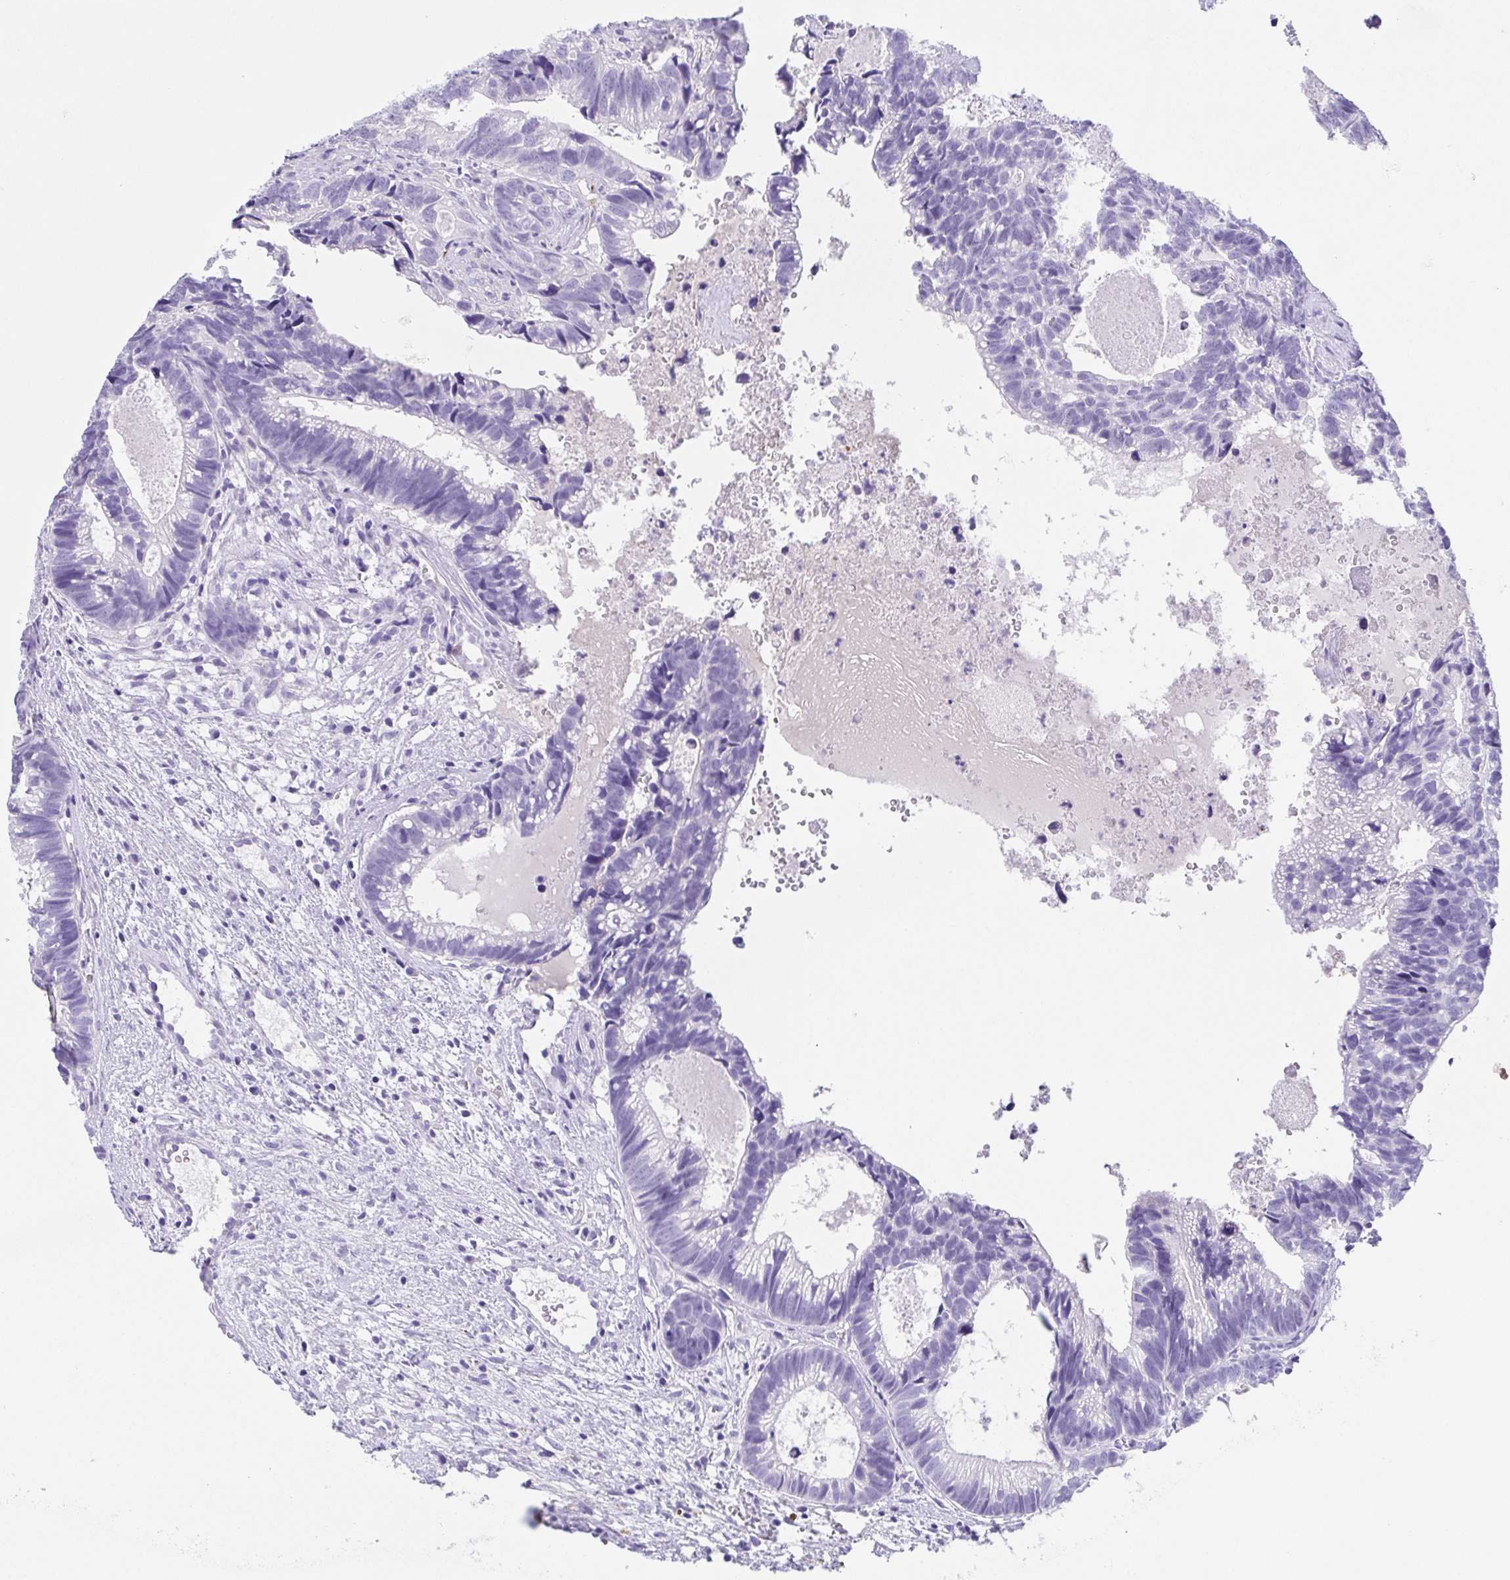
{"staining": {"intensity": "negative", "quantity": "none", "location": "none"}, "tissue": "head and neck cancer", "cell_type": "Tumor cells", "image_type": "cancer", "snomed": [{"axis": "morphology", "description": "Adenocarcinoma, NOS"}, {"axis": "topography", "description": "Head-Neck"}], "caption": "Head and neck cancer (adenocarcinoma) was stained to show a protein in brown. There is no significant positivity in tumor cells. (Brightfield microscopy of DAB (3,3'-diaminobenzidine) immunohistochemistry at high magnification).", "gene": "SPATA4", "patient": {"sex": "male", "age": 62}}